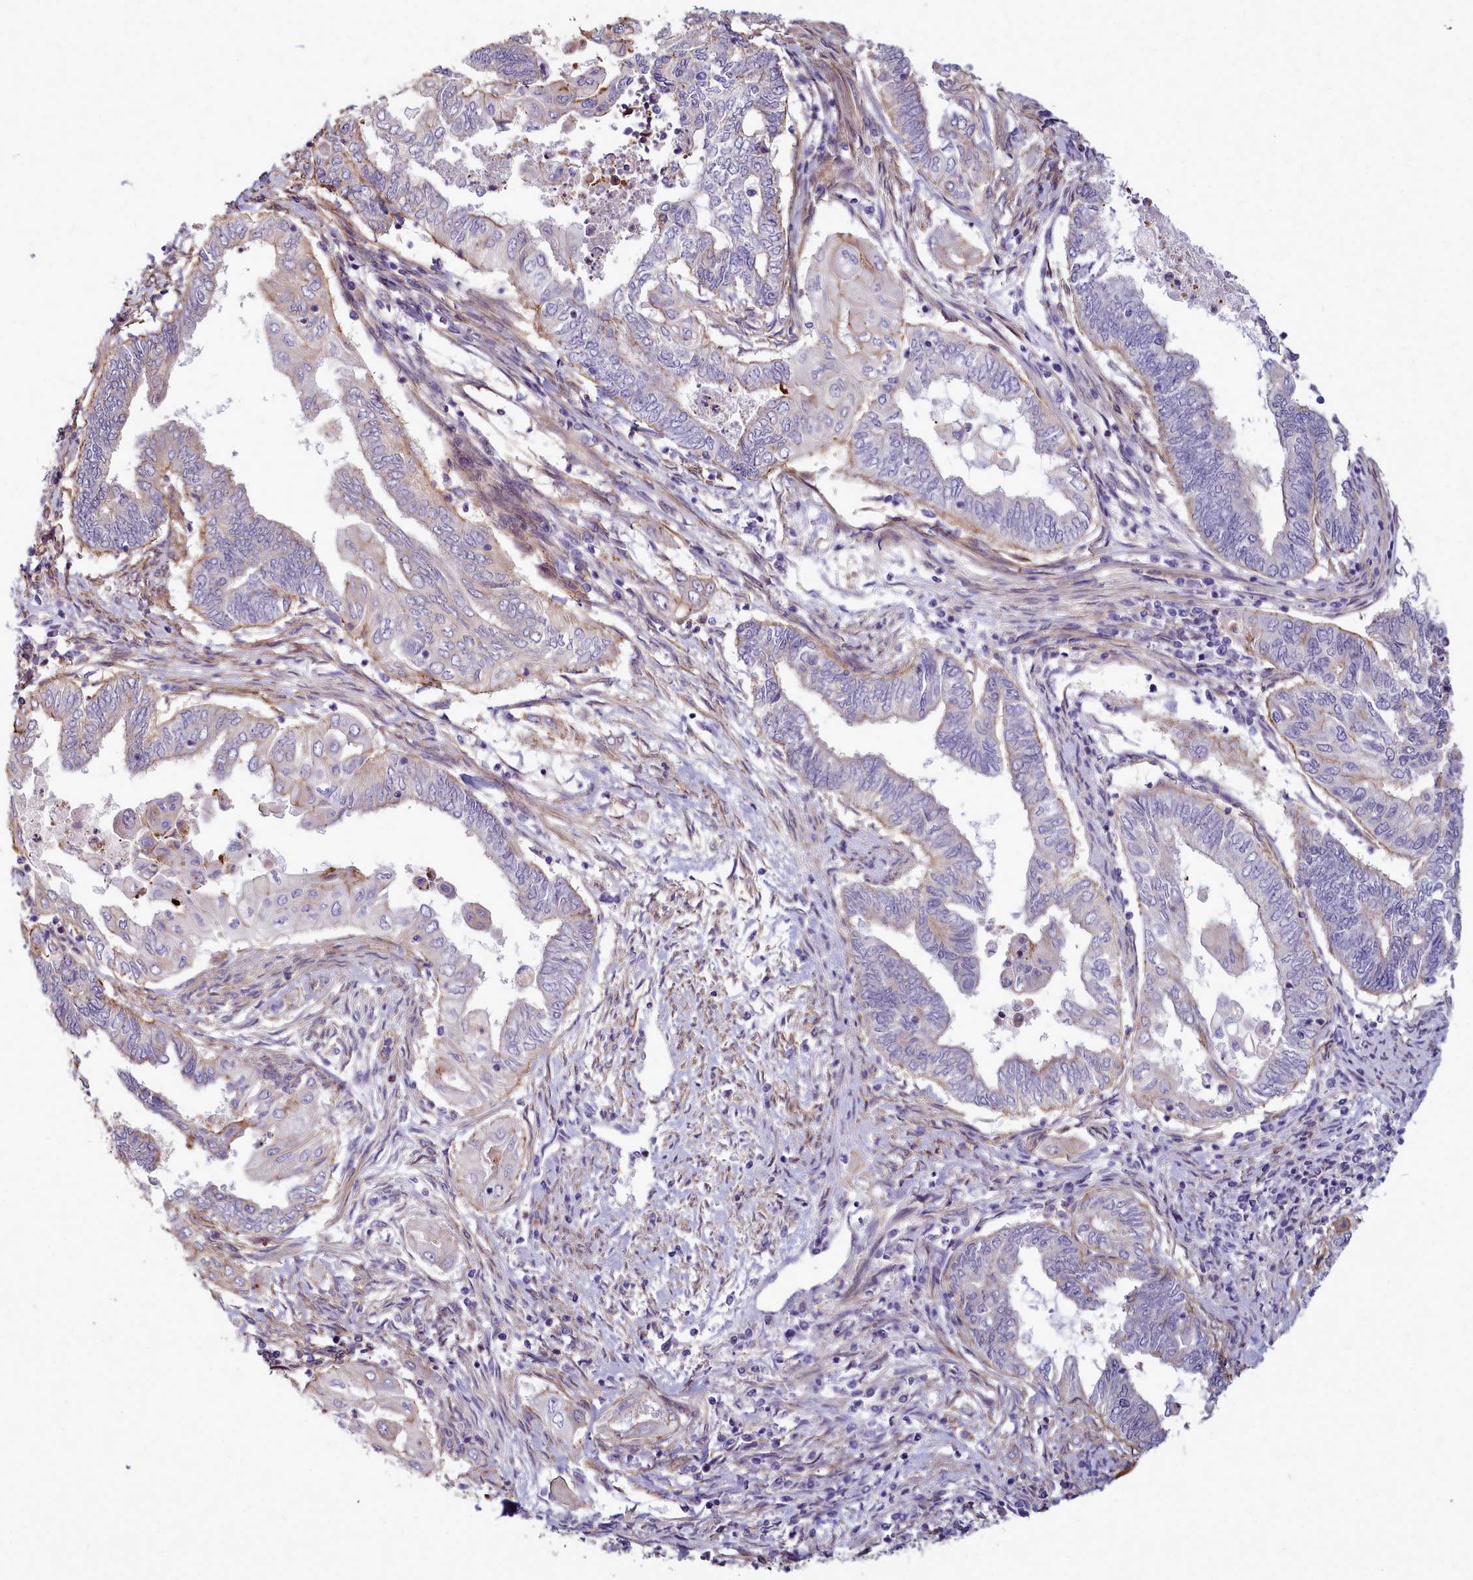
{"staining": {"intensity": "negative", "quantity": "none", "location": "none"}, "tissue": "endometrial cancer", "cell_type": "Tumor cells", "image_type": "cancer", "snomed": [{"axis": "morphology", "description": "Adenocarcinoma, NOS"}, {"axis": "topography", "description": "Uterus"}, {"axis": "topography", "description": "Endometrium"}], "caption": "Endometrial cancer was stained to show a protein in brown. There is no significant staining in tumor cells.", "gene": "TTC5", "patient": {"sex": "female", "age": 70}}